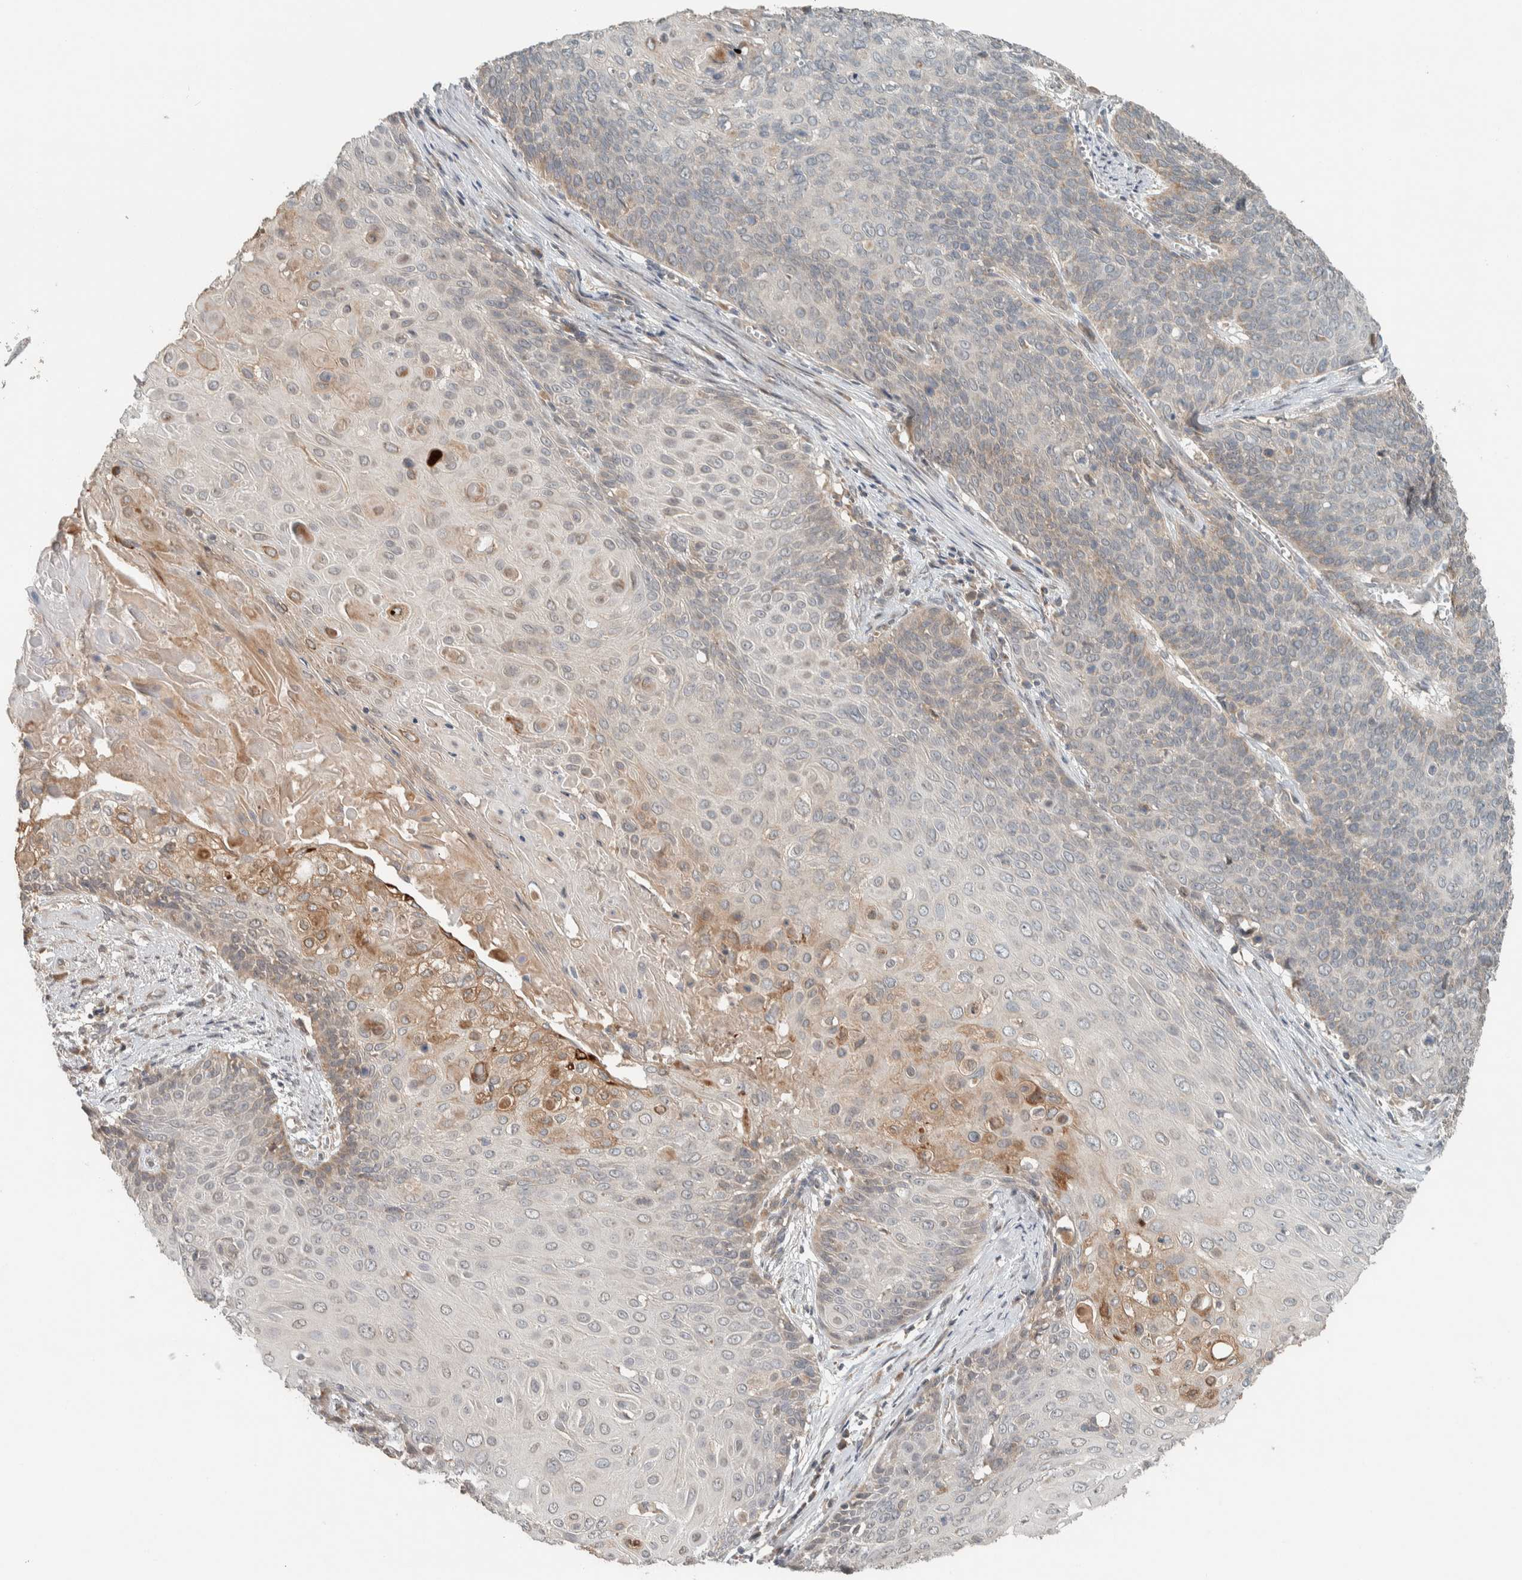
{"staining": {"intensity": "weak", "quantity": "25%-75%", "location": "cytoplasmic/membranous"}, "tissue": "cervical cancer", "cell_type": "Tumor cells", "image_type": "cancer", "snomed": [{"axis": "morphology", "description": "Squamous cell carcinoma, NOS"}, {"axis": "topography", "description": "Cervix"}], "caption": "Cervical squamous cell carcinoma stained for a protein (brown) exhibits weak cytoplasmic/membranous positive positivity in about 25%-75% of tumor cells.", "gene": "NBR1", "patient": {"sex": "female", "age": 39}}